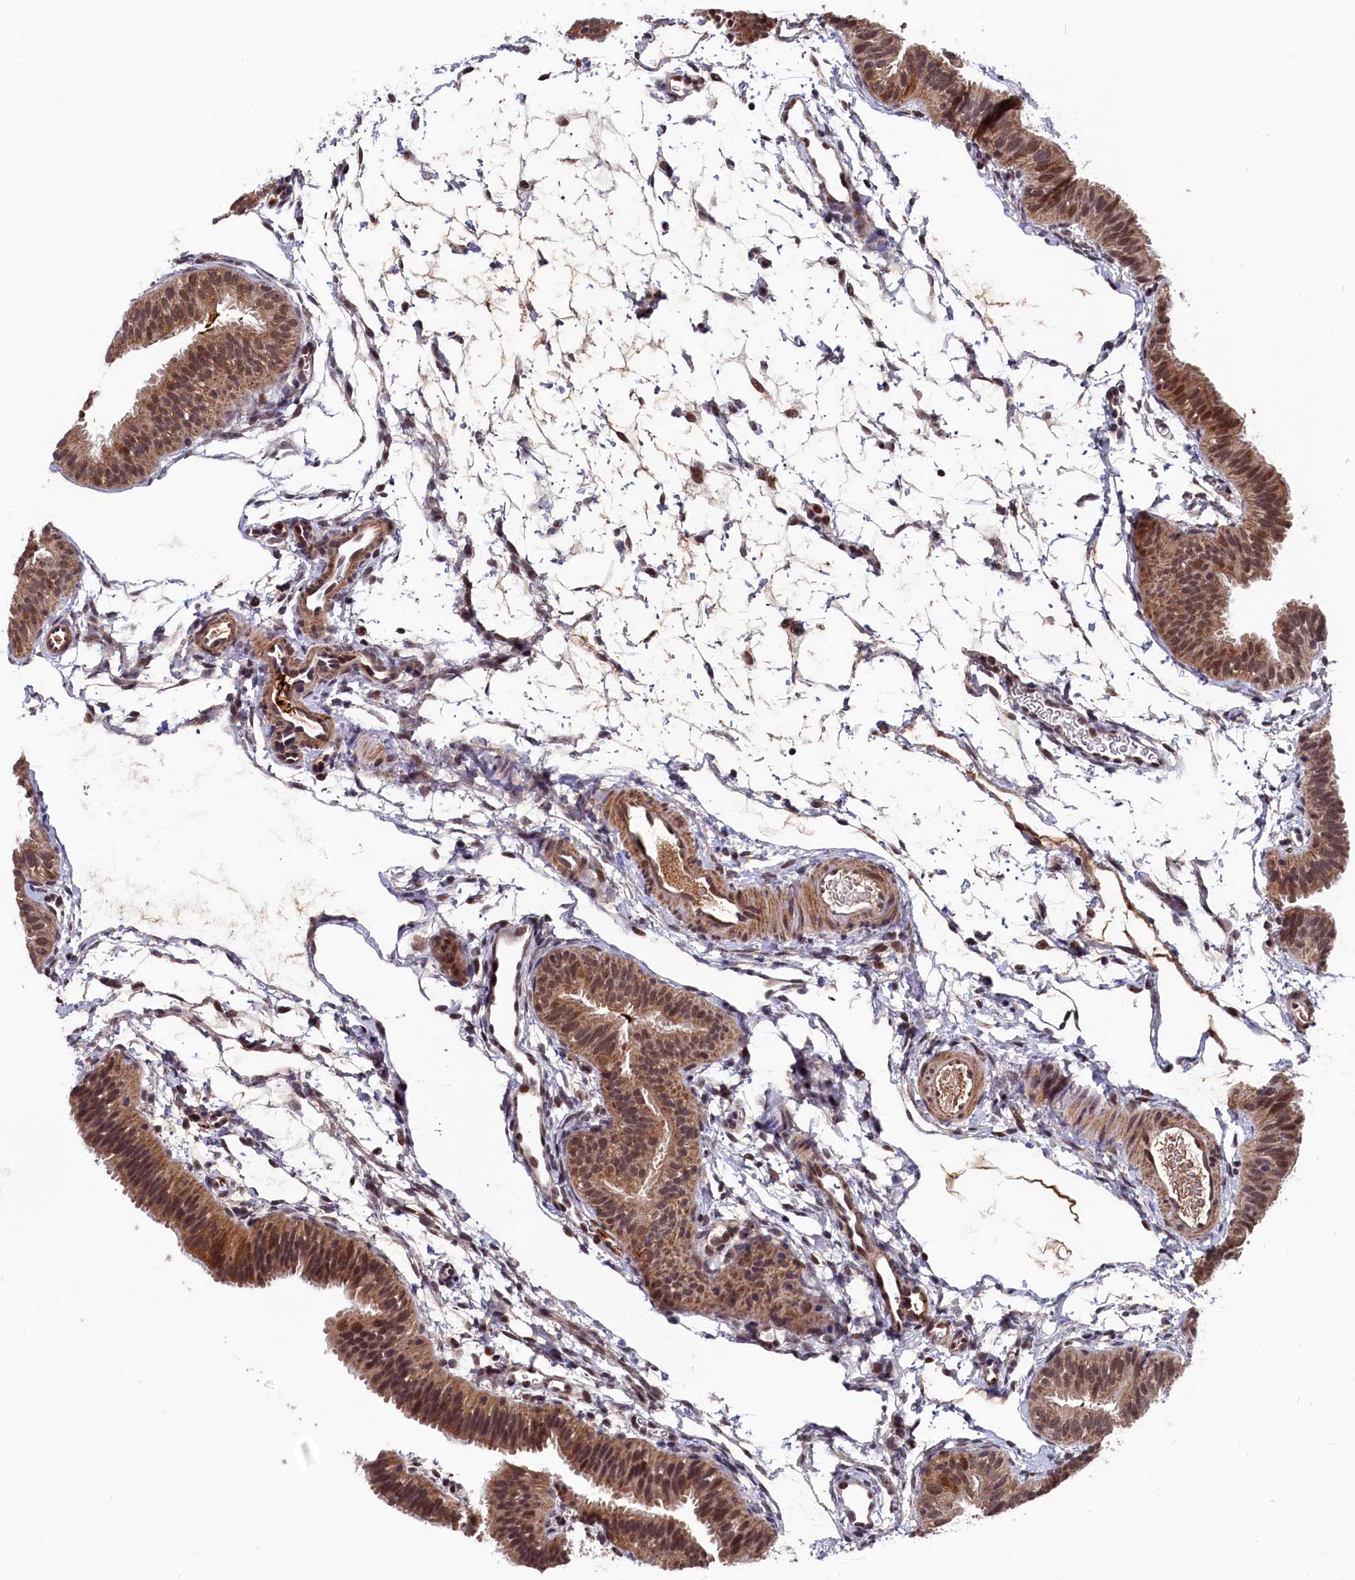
{"staining": {"intensity": "moderate", "quantity": ">75%", "location": "cytoplasmic/membranous,nuclear"}, "tissue": "fallopian tube", "cell_type": "Glandular cells", "image_type": "normal", "snomed": [{"axis": "morphology", "description": "Normal tissue, NOS"}, {"axis": "topography", "description": "Fallopian tube"}], "caption": "The photomicrograph displays staining of normal fallopian tube, revealing moderate cytoplasmic/membranous,nuclear protein staining (brown color) within glandular cells. (DAB (3,3'-diaminobenzidine) IHC, brown staining for protein, blue staining for nuclei).", "gene": "CLPX", "patient": {"sex": "female", "age": 35}}